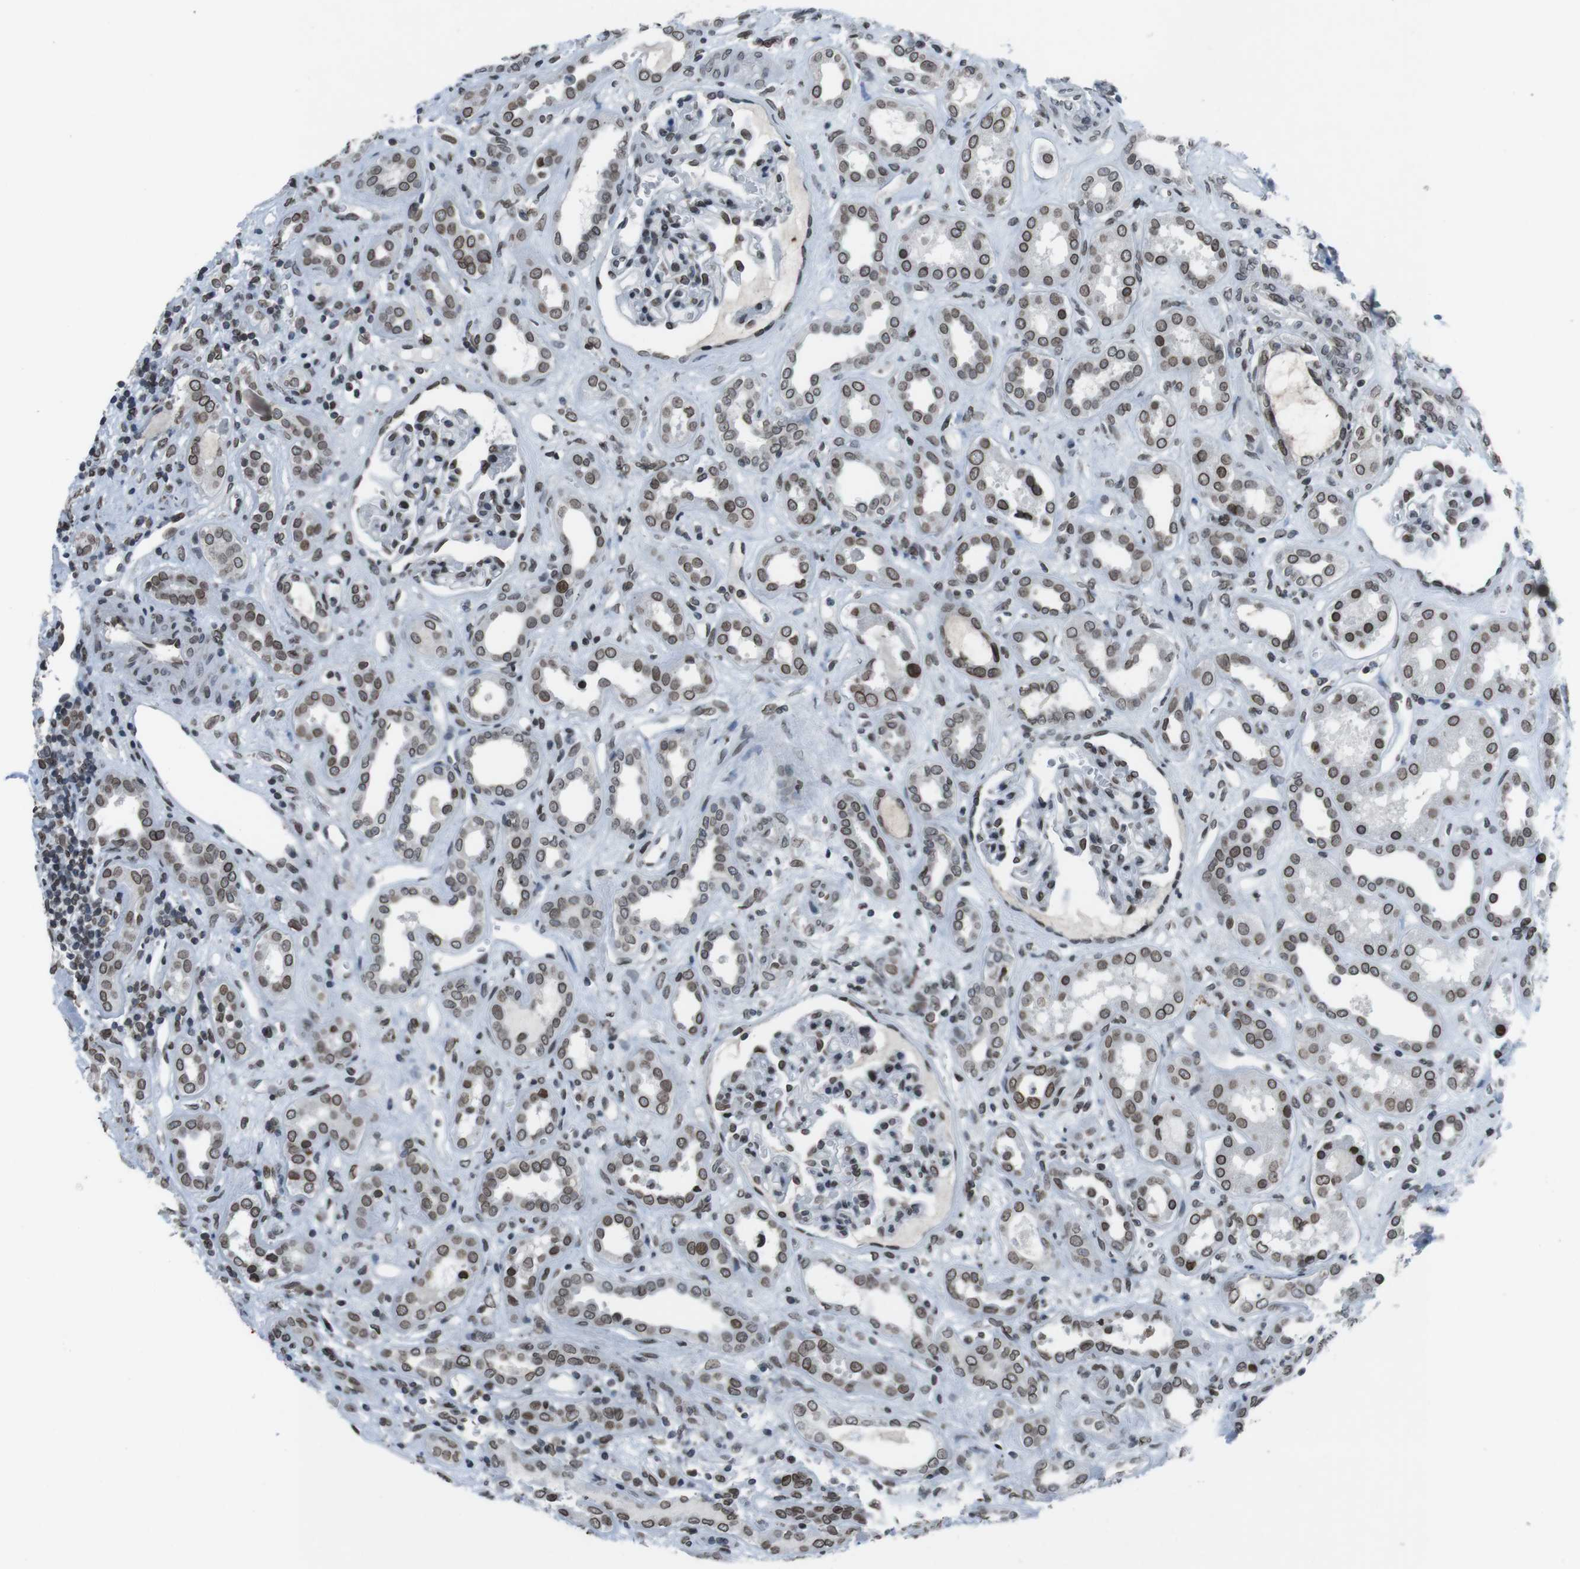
{"staining": {"intensity": "strong", "quantity": ">75%", "location": "nuclear"}, "tissue": "kidney", "cell_type": "Cells in glomeruli", "image_type": "normal", "snomed": [{"axis": "morphology", "description": "Normal tissue, NOS"}, {"axis": "topography", "description": "Kidney"}], "caption": "Strong nuclear protein staining is seen in approximately >75% of cells in glomeruli in kidney. (Stains: DAB (3,3'-diaminobenzidine) in brown, nuclei in blue, Microscopy: brightfield microscopy at high magnification).", "gene": "MAD1L1", "patient": {"sex": "male", "age": 59}}